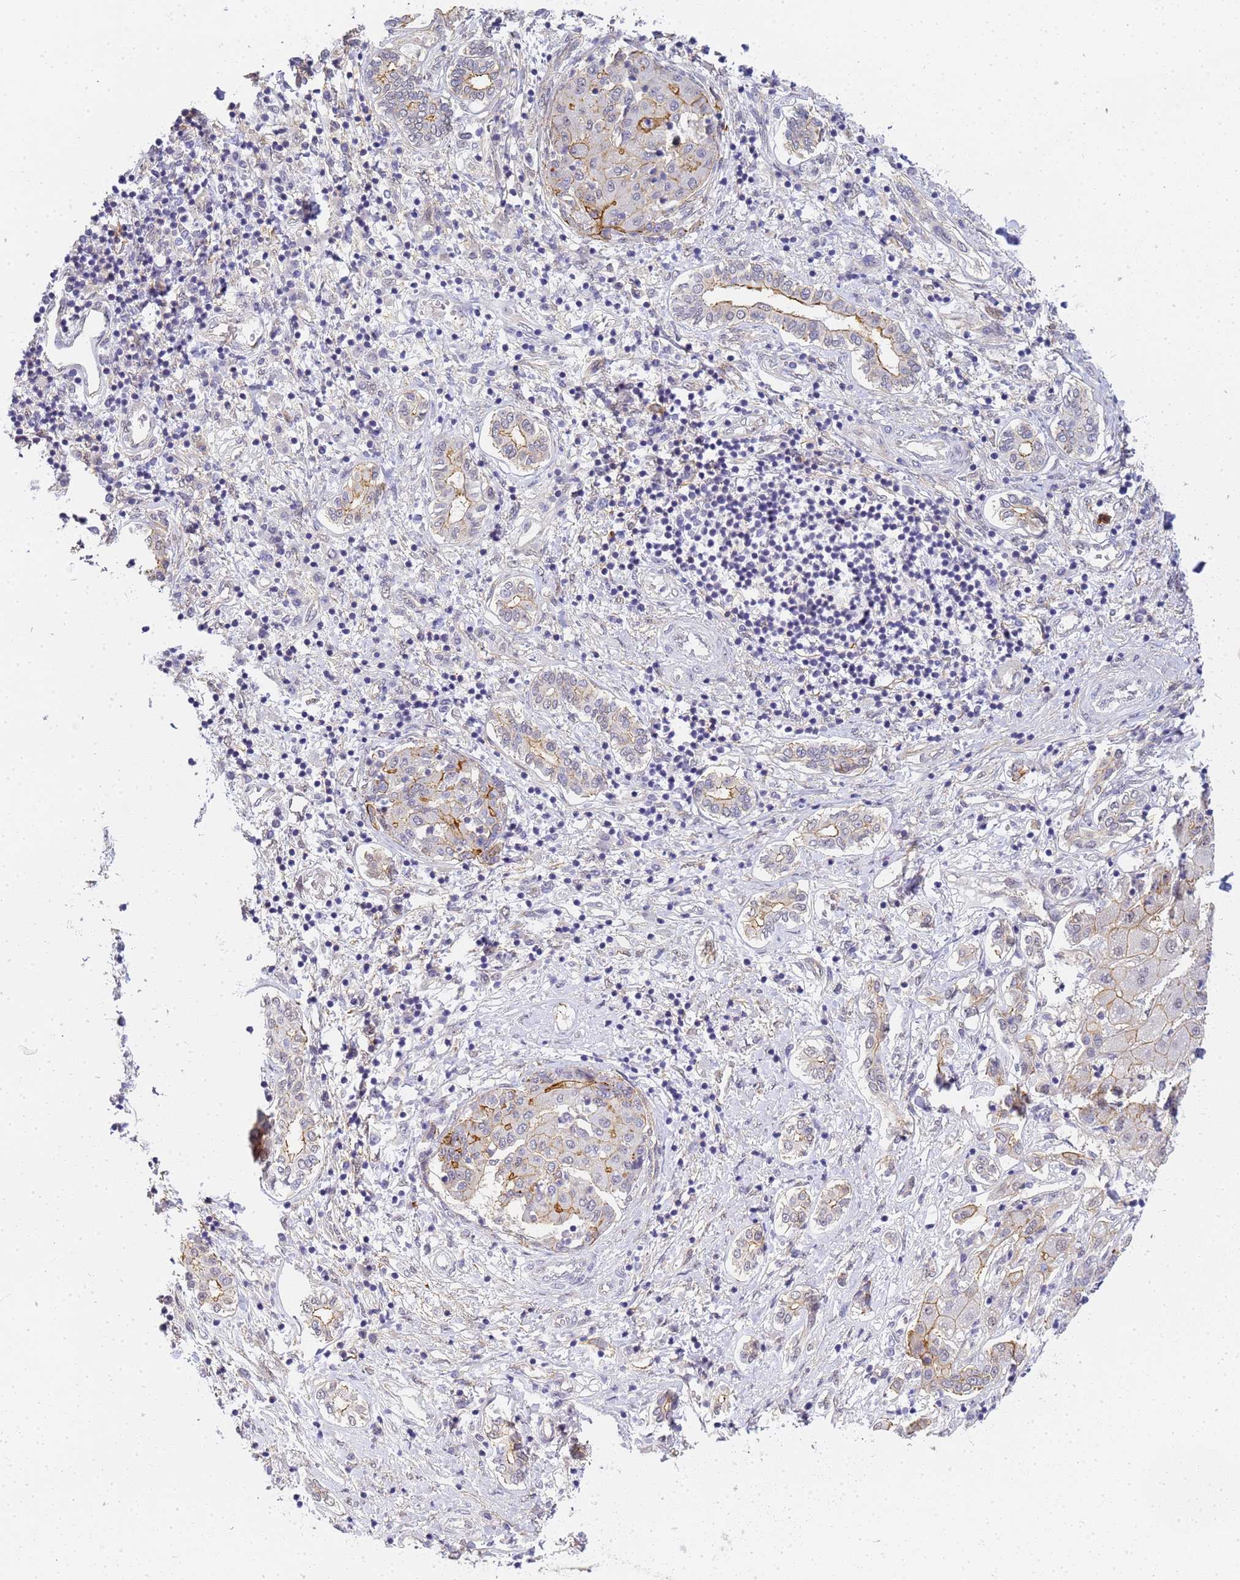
{"staining": {"intensity": "weak", "quantity": "25%-75%", "location": "cytoplasmic/membranous"}, "tissue": "liver cancer", "cell_type": "Tumor cells", "image_type": "cancer", "snomed": [{"axis": "morphology", "description": "Carcinoma, Hepatocellular, NOS"}, {"axis": "topography", "description": "Liver"}], "caption": "Human liver cancer (hepatocellular carcinoma) stained with a brown dye reveals weak cytoplasmic/membranous positive staining in about 25%-75% of tumor cells.", "gene": "GON4L", "patient": {"sex": "male", "age": 65}}